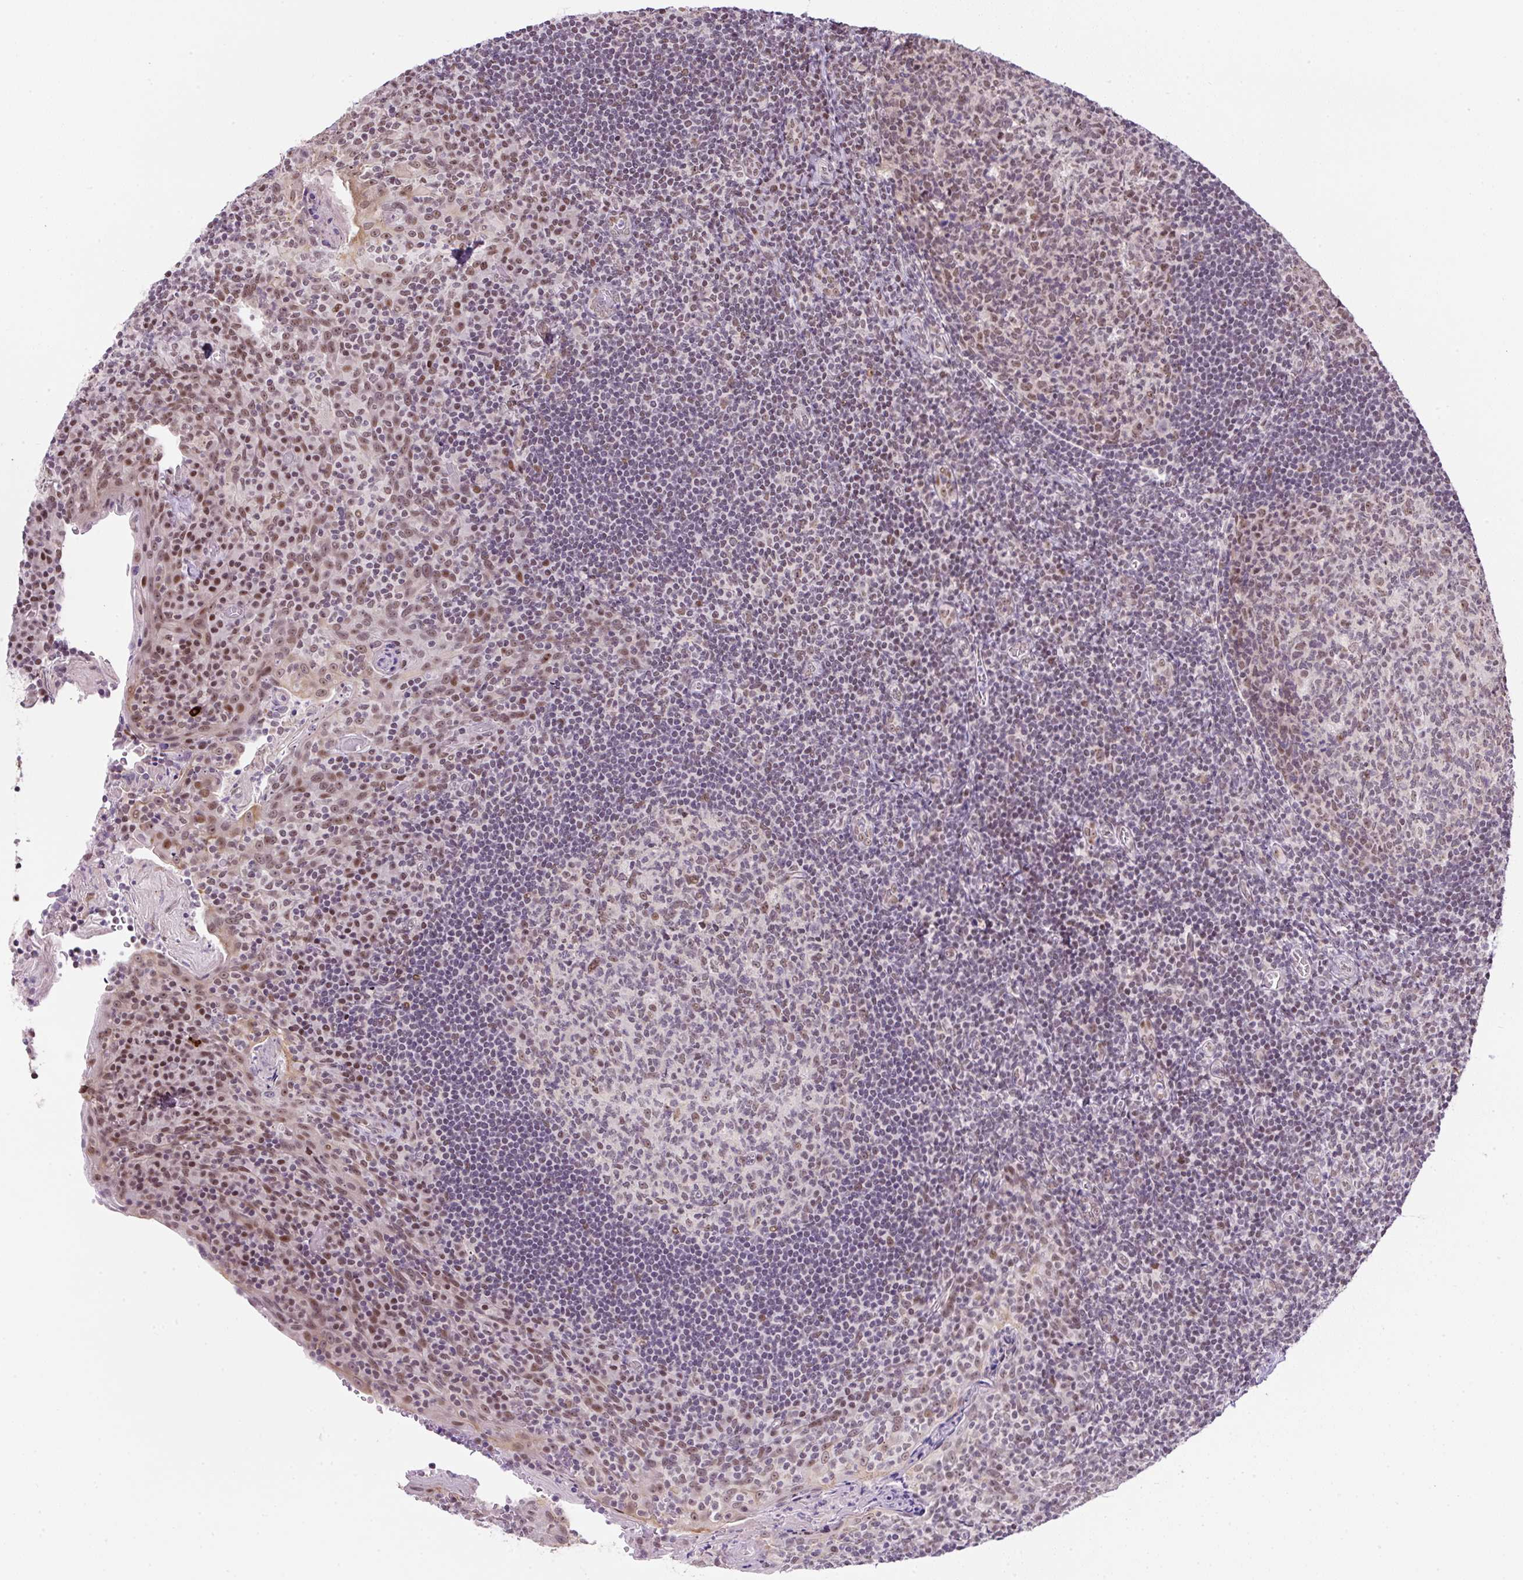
{"staining": {"intensity": "weak", "quantity": "25%-75%", "location": "nuclear"}, "tissue": "tonsil", "cell_type": "Germinal center cells", "image_type": "normal", "snomed": [{"axis": "morphology", "description": "Normal tissue, NOS"}, {"axis": "topography", "description": "Tonsil"}], "caption": "This is a micrograph of immunohistochemistry staining of benign tonsil, which shows weak positivity in the nuclear of germinal center cells.", "gene": "TAF1A", "patient": {"sex": "male", "age": 17}}